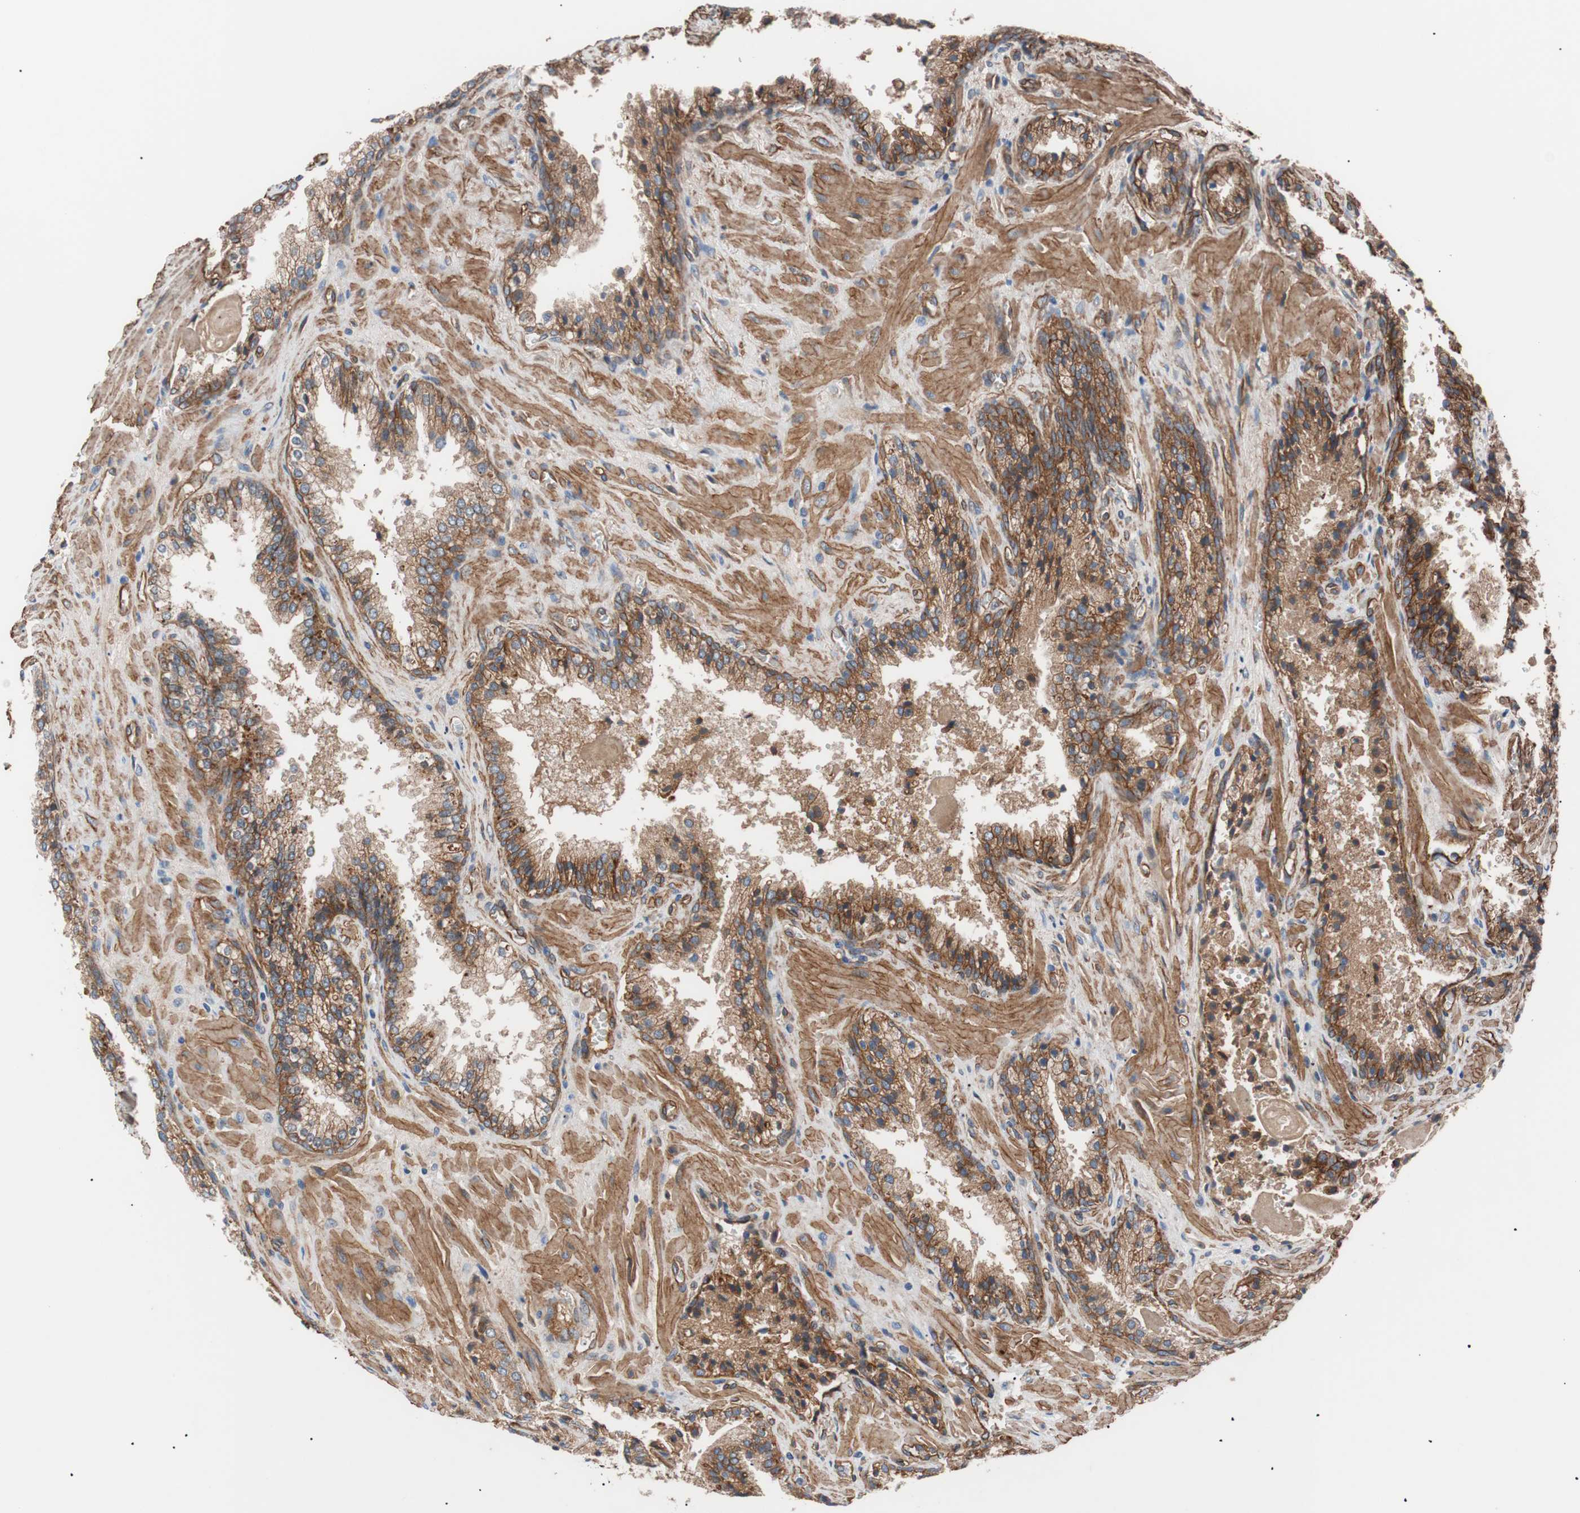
{"staining": {"intensity": "moderate", "quantity": ">75%", "location": "cytoplasmic/membranous"}, "tissue": "prostate cancer", "cell_type": "Tumor cells", "image_type": "cancer", "snomed": [{"axis": "morphology", "description": "Adenocarcinoma, High grade"}, {"axis": "topography", "description": "Prostate"}], "caption": "Adenocarcinoma (high-grade) (prostate) stained with DAB (3,3'-diaminobenzidine) immunohistochemistry shows medium levels of moderate cytoplasmic/membranous expression in about >75% of tumor cells.", "gene": "SPINT1", "patient": {"sex": "male", "age": 58}}